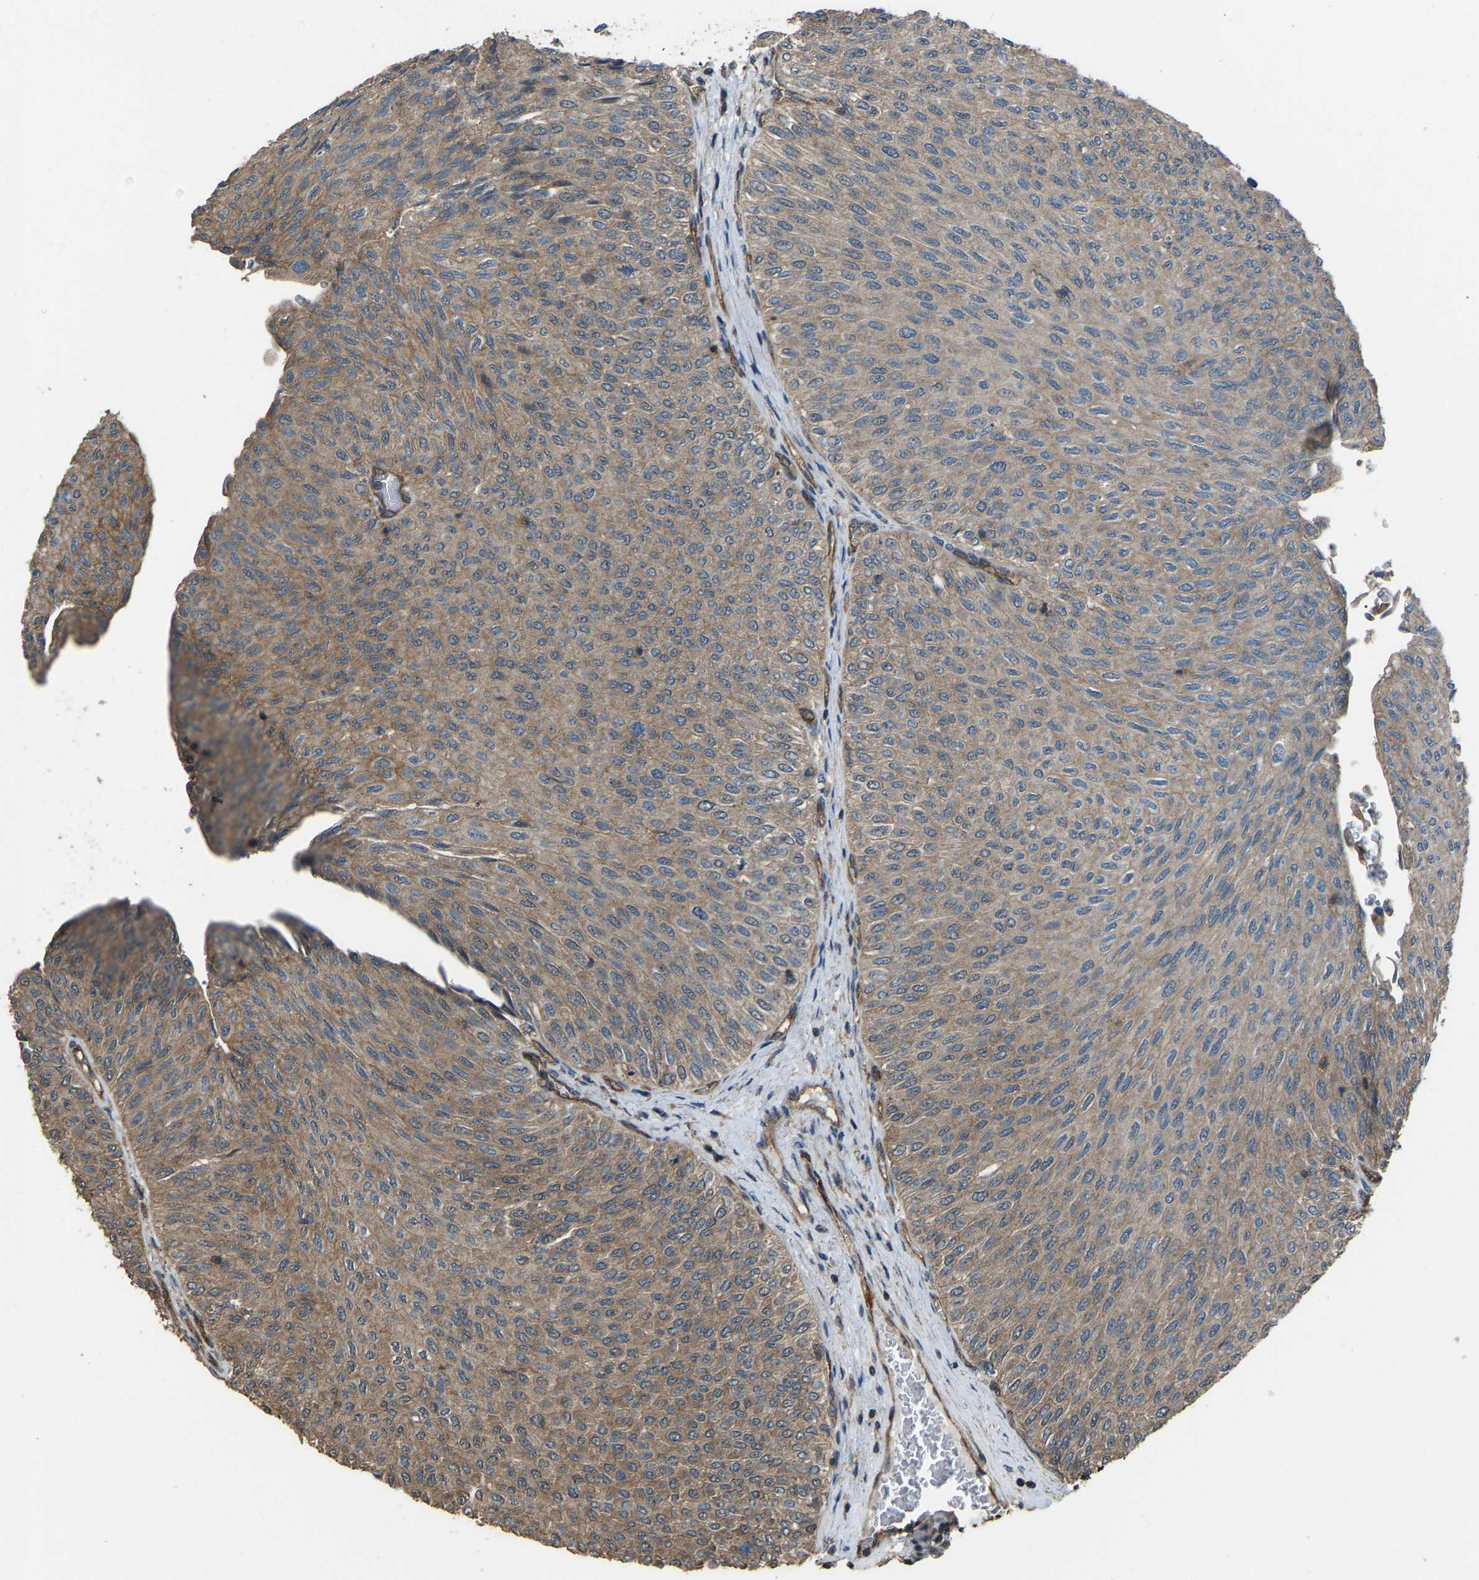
{"staining": {"intensity": "weak", "quantity": ">75%", "location": "cytoplasmic/membranous"}, "tissue": "urothelial cancer", "cell_type": "Tumor cells", "image_type": "cancer", "snomed": [{"axis": "morphology", "description": "Urothelial carcinoma, Low grade"}, {"axis": "topography", "description": "Urinary bladder"}], "caption": "DAB immunohistochemical staining of low-grade urothelial carcinoma shows weak cytoplasmic/membranous protein positivity in approximately >75% of tumor cells.", "gene": "SLC4A2", "patient": {"sex": "male", "age": 78}}